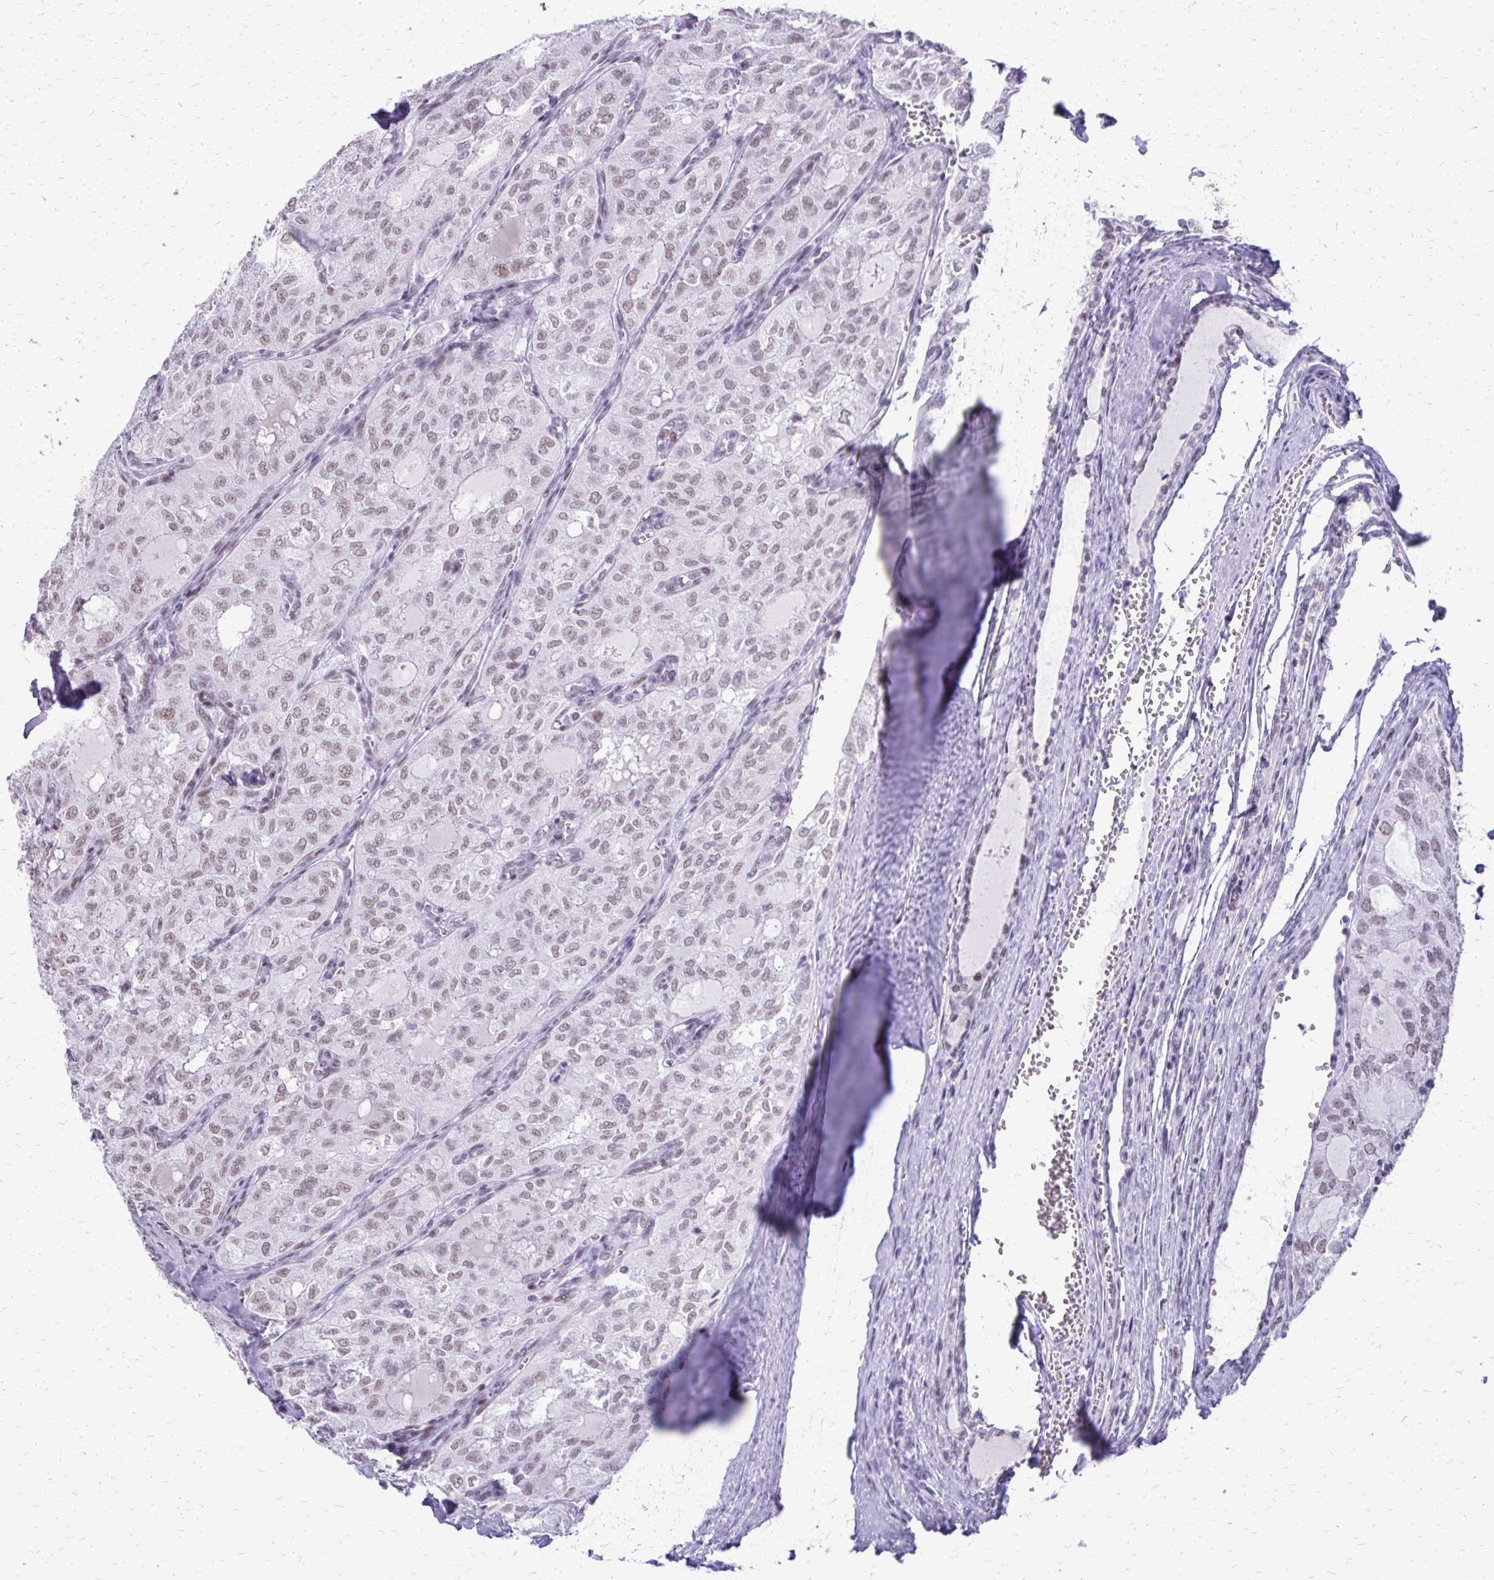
{"staining": {"intensity": "weak", "quantity": ">75%", "location": "nuclear"}, "tissue": "thyroid cancer", "cell_type": "Tumor cells", "image_type": "cancer", "snomed": [{"axis": "morphology", "description": "Follicular adenoma carcinoma, NOS"}, {"axis": "topography", "description": "Thyroid gland"}], "caption": "Protein staining displays weak nuclear positivity in approximately >75% of tumor cells in follicular adenoma carcinoma (thyroid).", "gene": "SS18", "patient": {"sex": "male", "age": 75}}